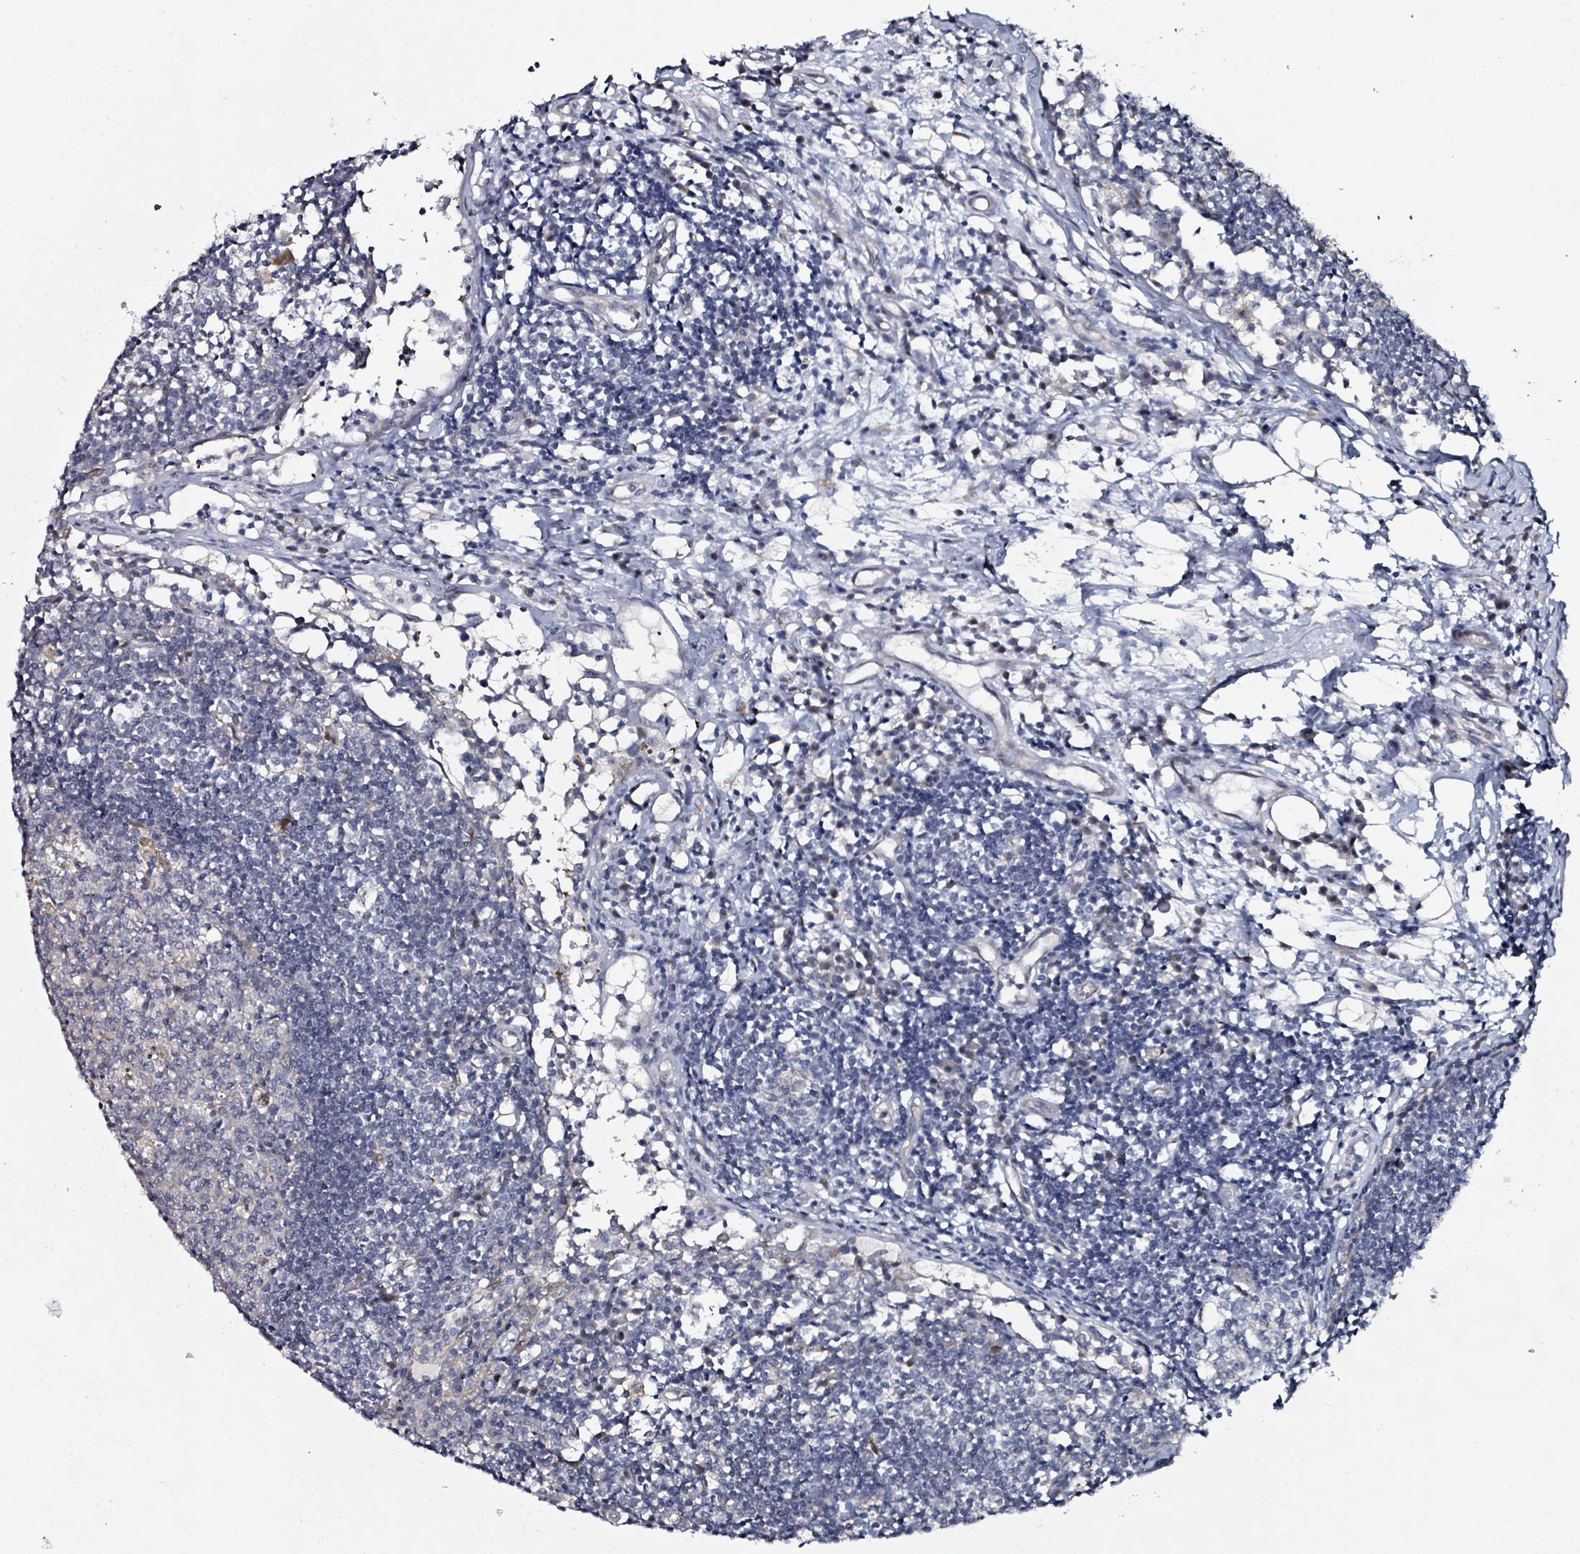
{"staining": {"intensity": "strong", "quantity": "<25%", "location": "cytoplasmic/membranous"}, "tissue": "lymph node", "cell_type": "Germinal center cells", "image_type": "normal", "snomed": [{"axis": "morphology", "description": "Normal tissue, NOS"}, {"axis": "topography", "description": "Lymph node"}], "caption": "Benign lymph node displays strong cytoplasmic/membranous staining in approximately <25% of germinal center cells, visualized by immunohistochemistry.", "gene": "B3GAT3", "patient": {"sex": "female", "age": 55}}